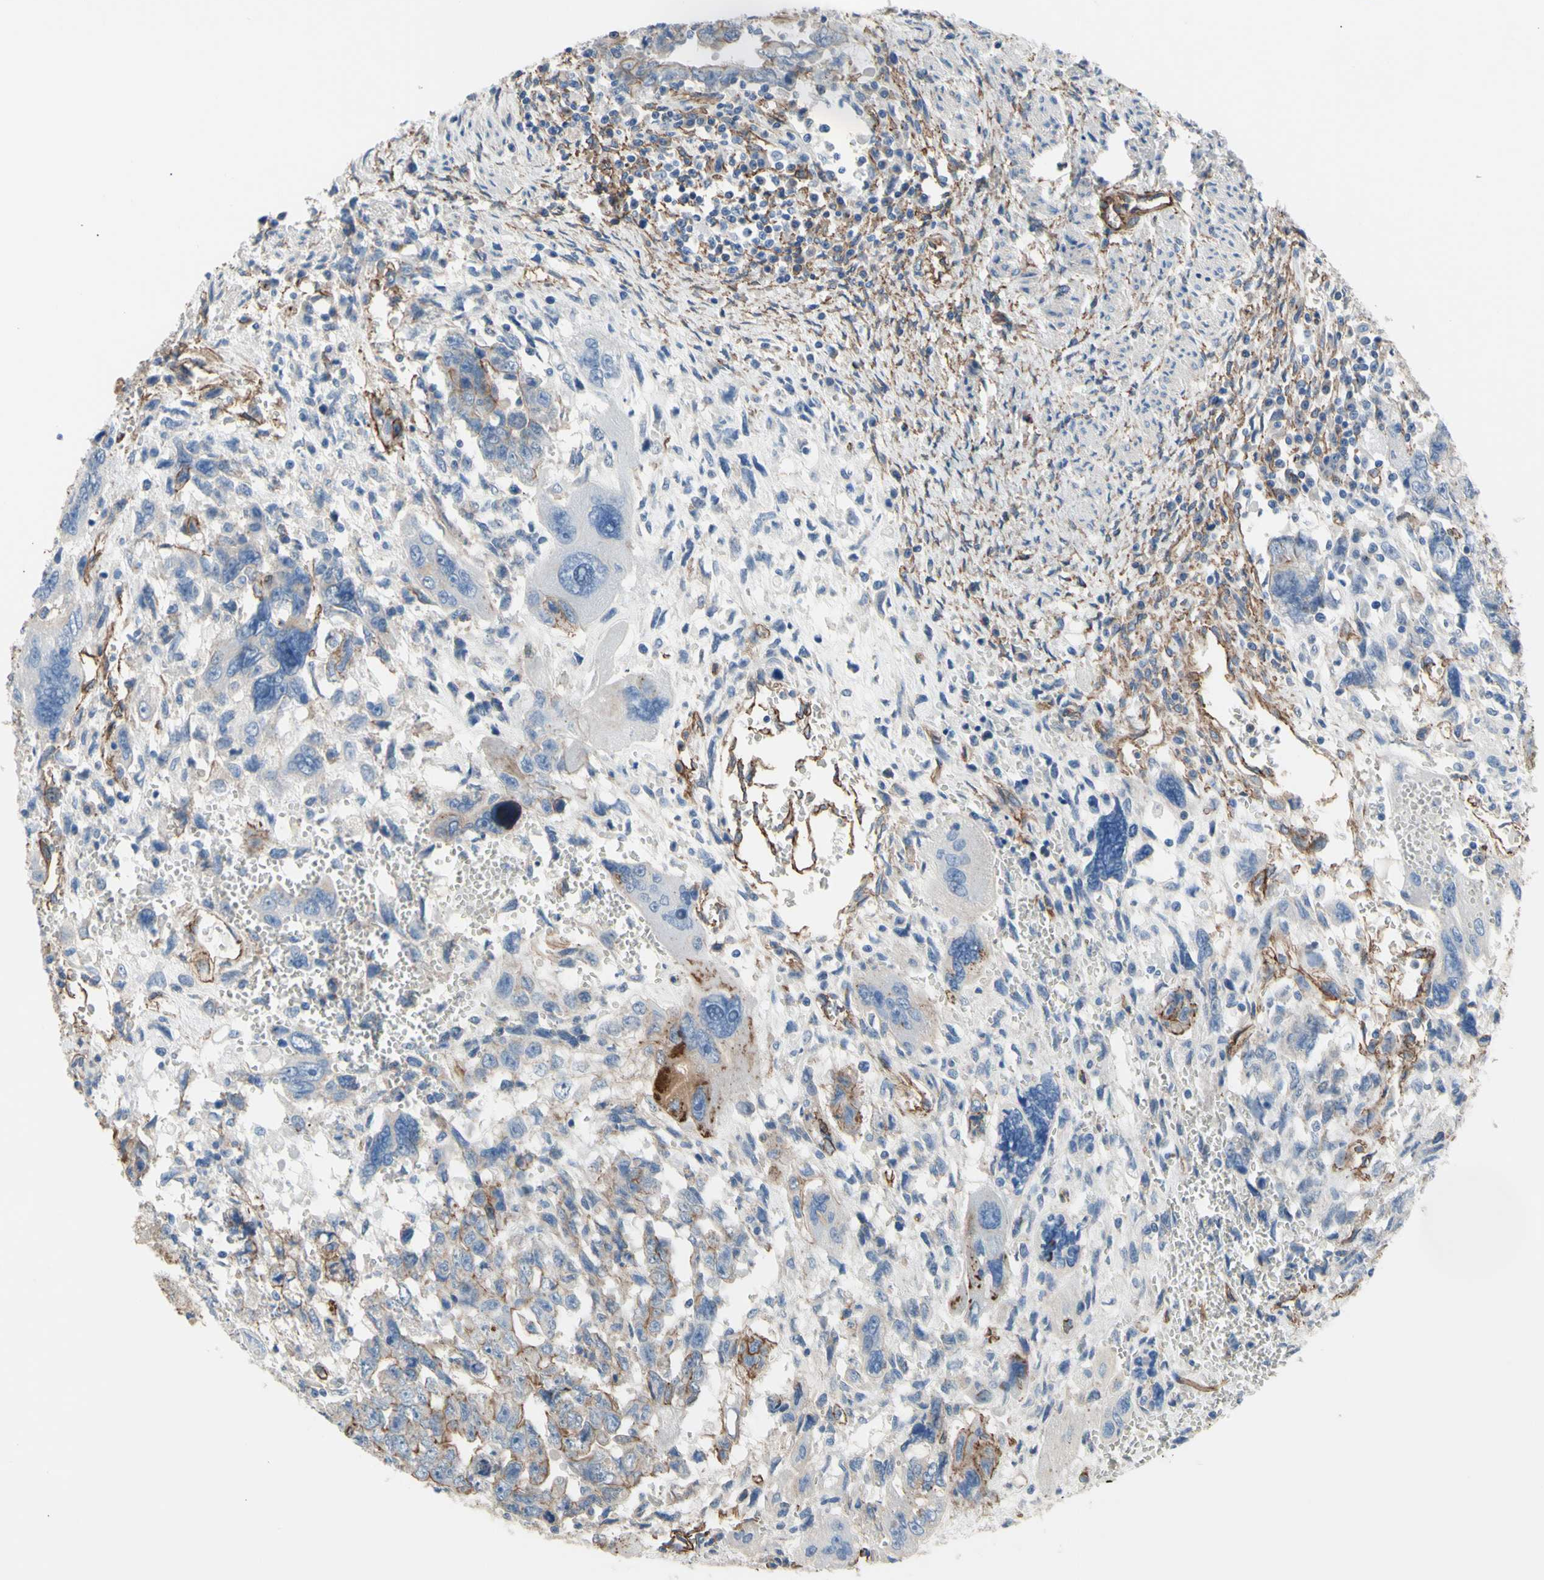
{"staining": {"intensity": "moderate", "quantity": ">75%", "location": "cytoplasmic/membranous"}, "tissue": "testis cancer", "cell_type": "Tumor cells", "image_type": "cancer", "snomed": [{"axis": "morphology", "description": "Carcinoma, Embryonal, NOS"}, {"axis": "topography", "description": "Testis"}], "caption": "A brown stain shows moderate cytoplasmic/membranous expression of a protein in embryonal carcinoma (testis) tumor cells.", "gene": "TPBG", "patient": {"sex": "male", "age": 28}}